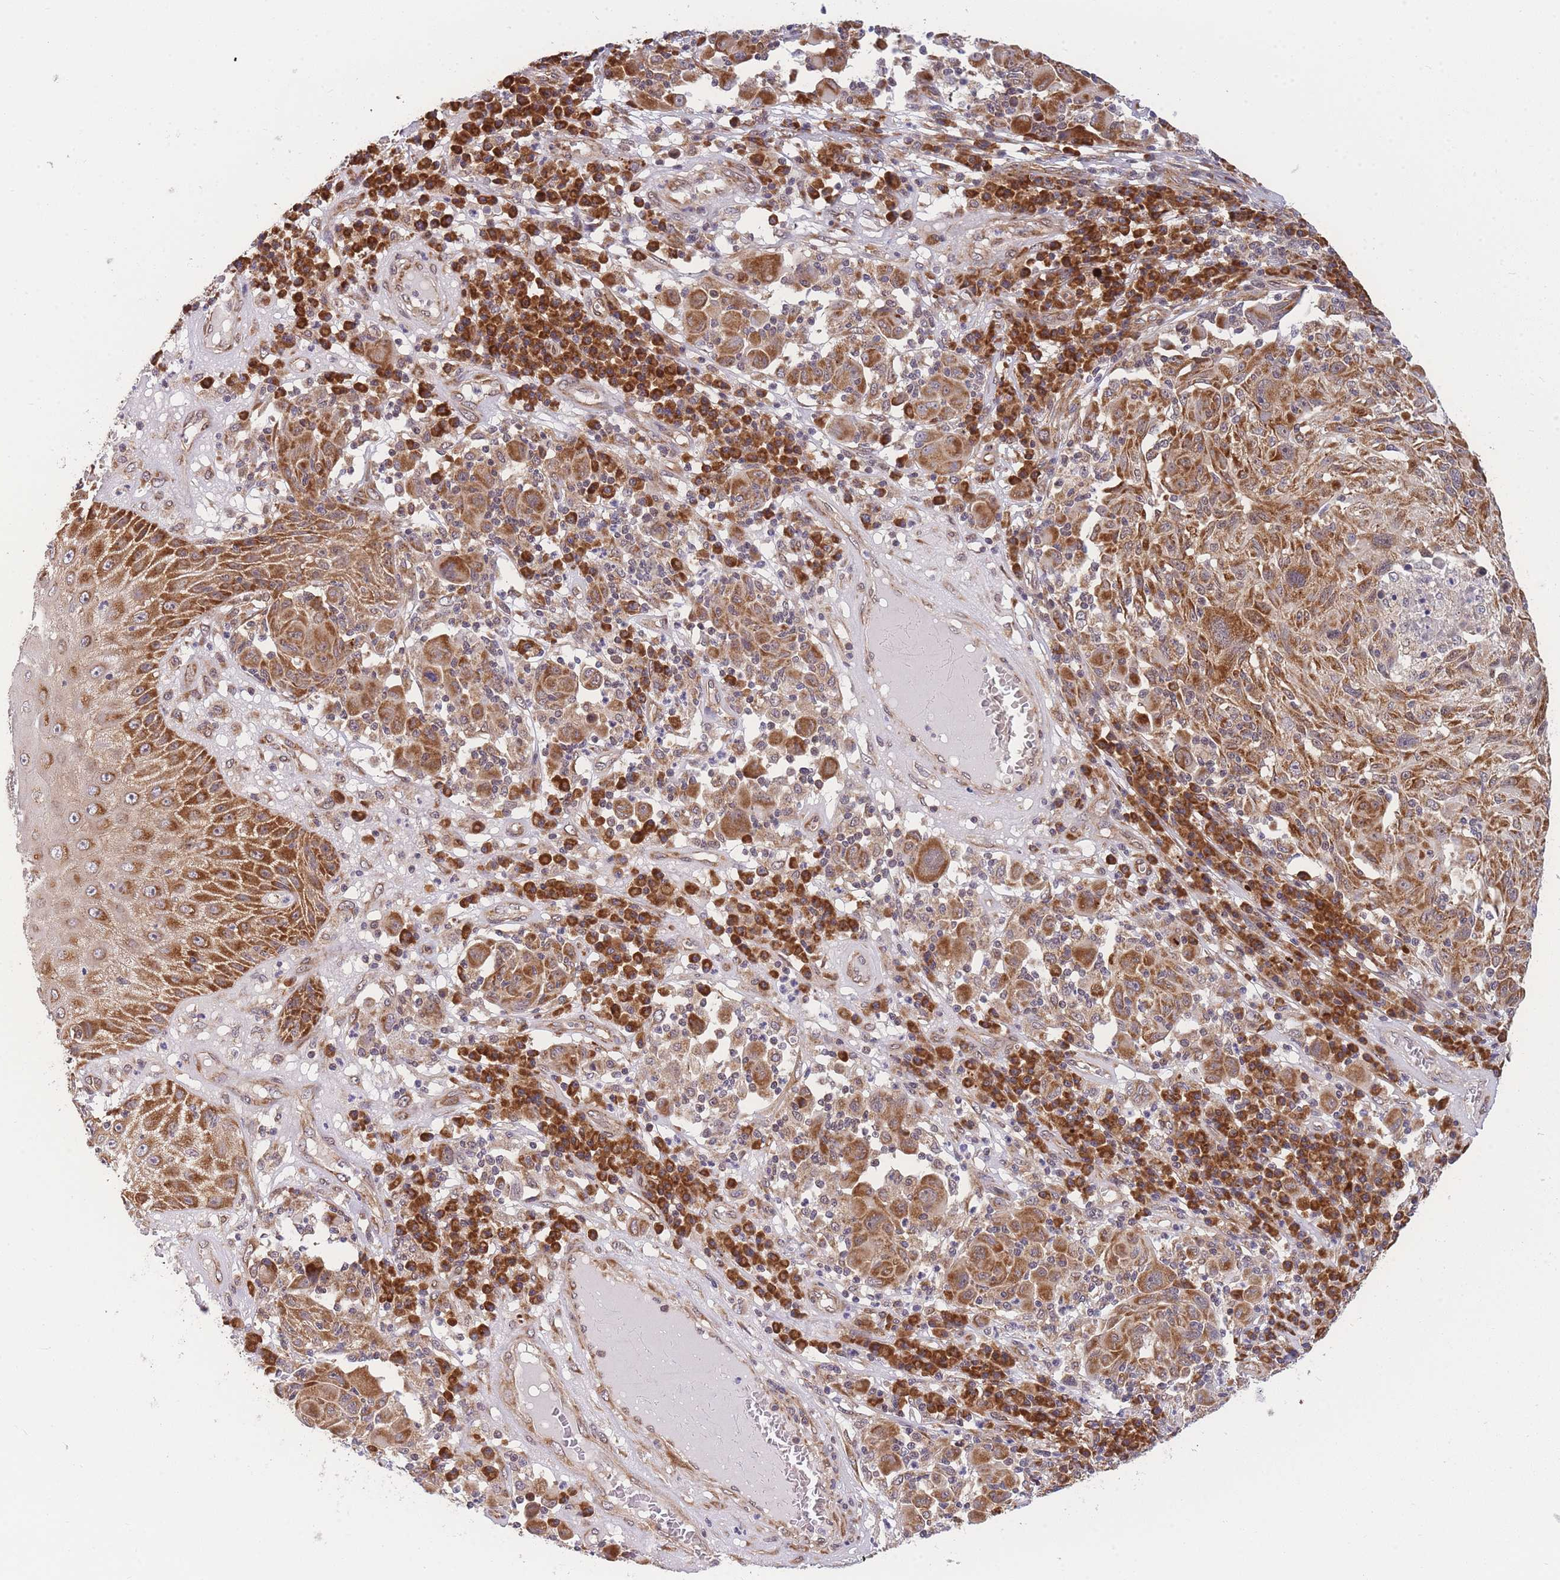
{"staining": {"intensity": "strong", "quantity": ">75%", "location": "cytoplasmic/membranous"}, "tissue": "melanoma", "cell_type": "Tumor cells", "image_type": "cancer", "snomed": [{"axis": "morphology", "description": "Malignant melanoma, NOS"}, {"axis": "topography", "description": "Skin"}], "caption": "Human melanoma stained with a brown dye shows strong cytoplasmic/membranous positive expression in approximately >75% of tumor cells.", "gene": "MRPL23", "patient": {"sex": "male", "age": 53}}